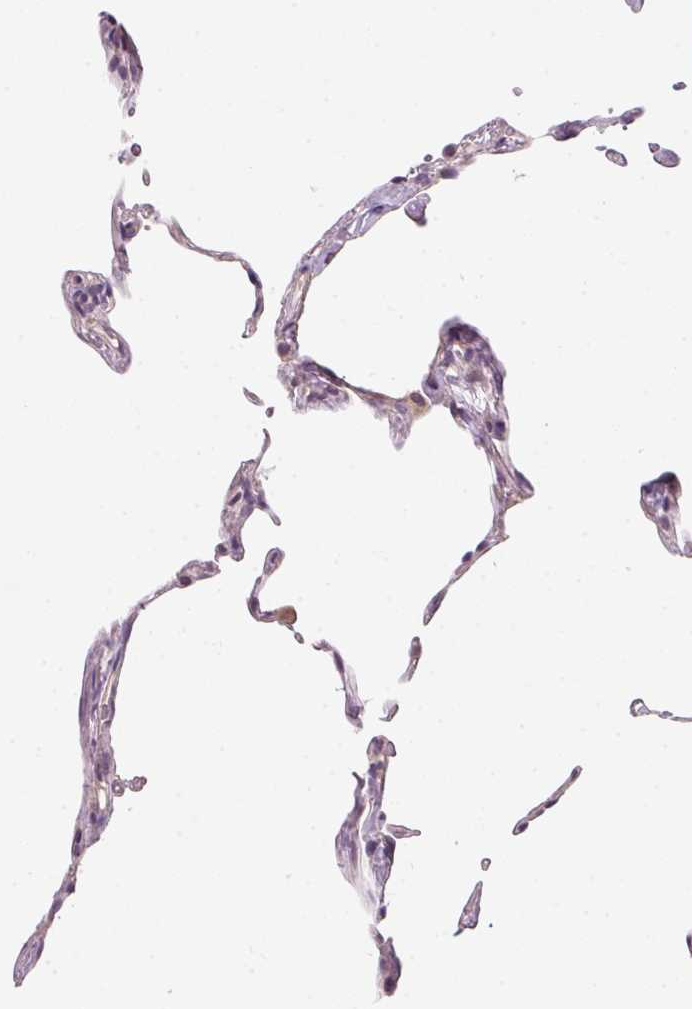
{"staining": {"intensity": "negative", "quantity": "none", "location": "none"}, "tissue": "lung", "cell_type": "Alveolar cells", "image_type": "normal", "snomed": [{"axis": "morphology", "description": "Normal tissue, NOS"}, {"axis": "topography", "description": "Lung"}], "caption": "The micrograph displays no significant positivity in alveolar cells of lung.", "gene": "ALDH8A1", "patient": {"sex": "female", "age": 57}}